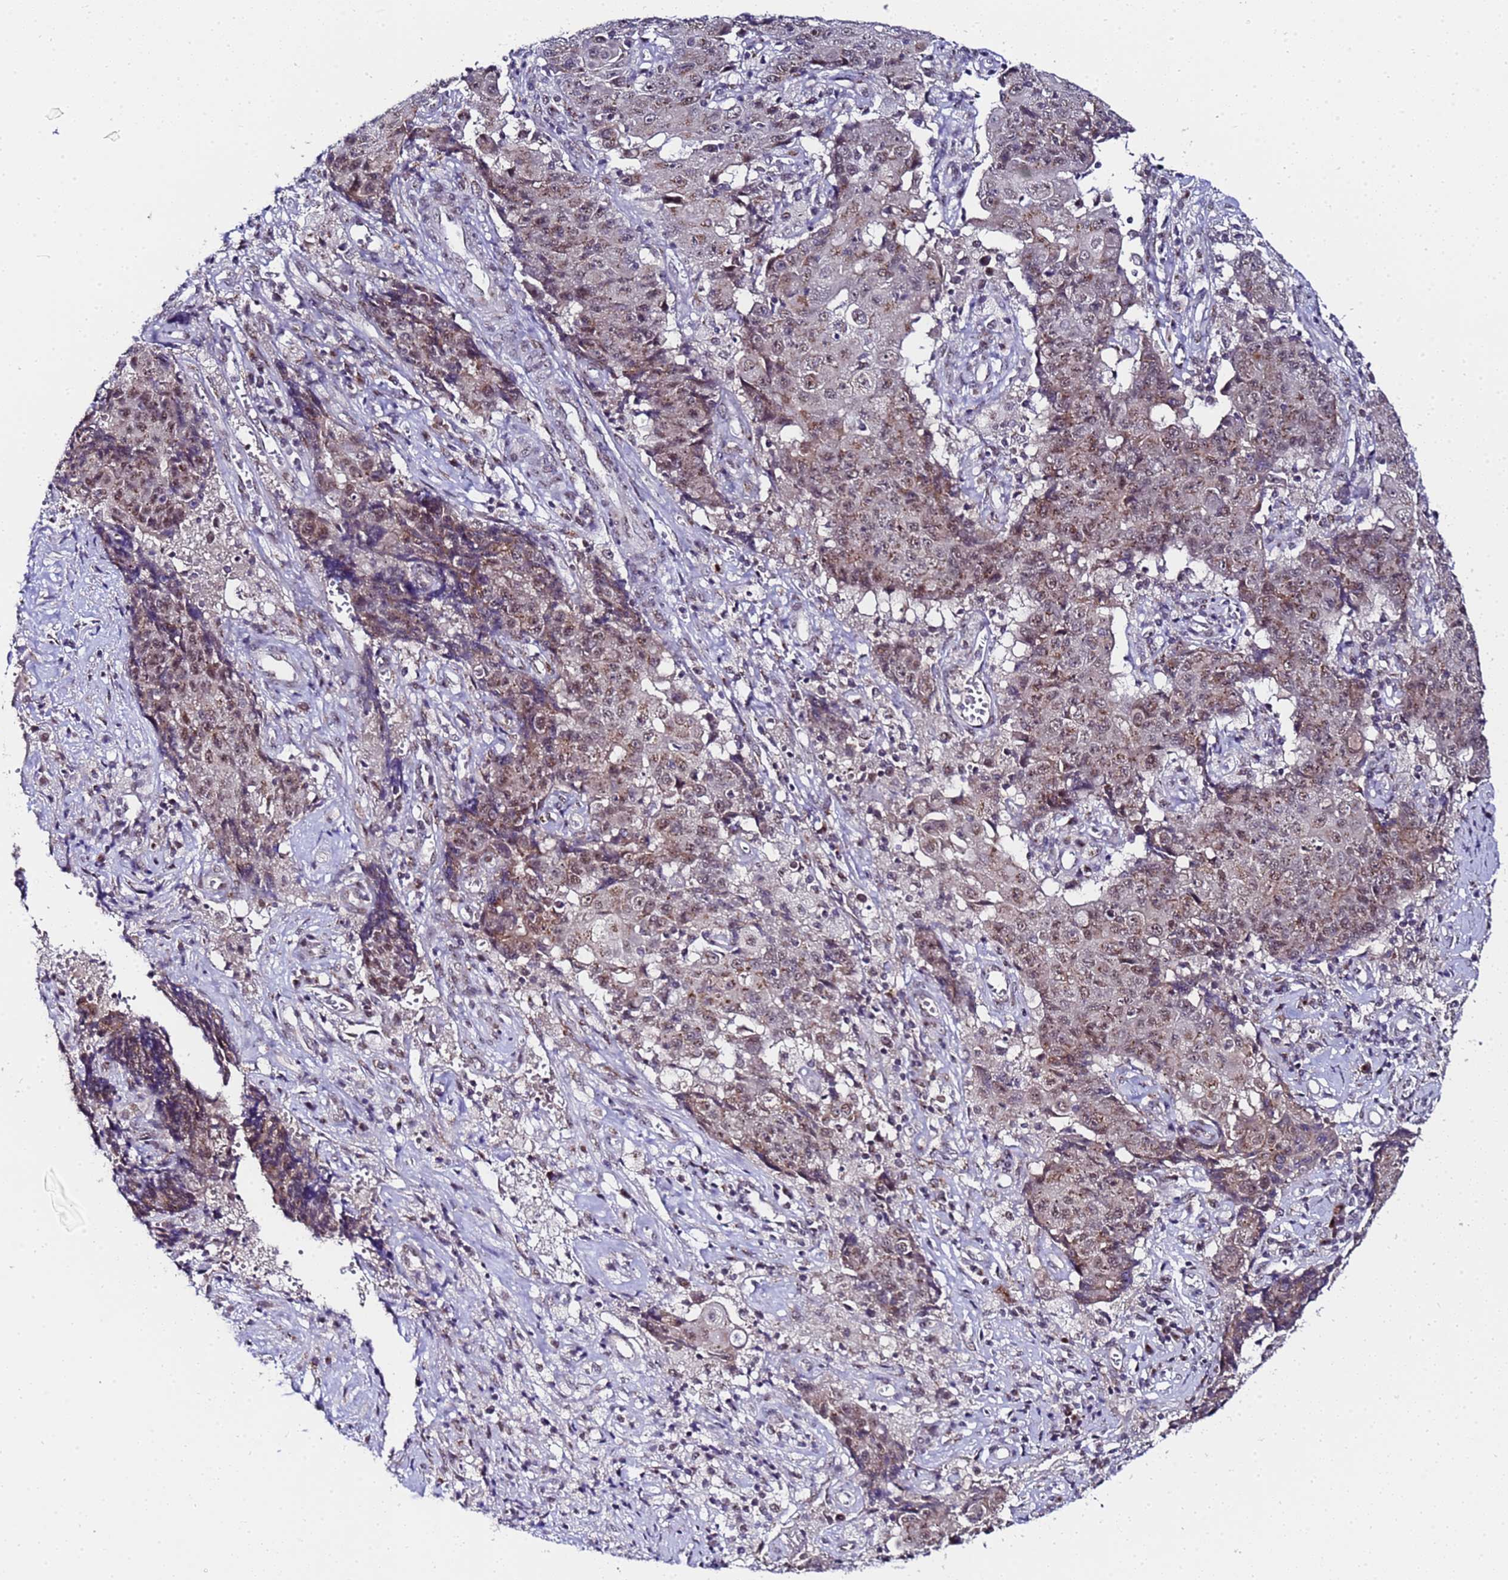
{"staining": {"intensity": "moderate", "quantity": "25%-75%", "location": "cytoplasmic/membranous,nuclear"}, "tissue": "ovarian cancer", "cell_type": "Tumor cells", "image_type": "cancer", "snomed": [{"axis": "morphology", "description": "Carcinoma, endometroid"}, {"axis": "topography", "description": "Ovary"}], "caption": "DAB immunohistochemical staining of human ovarian endometroid carcinoma reveals moderate cytoplasmic/membranous and nuclear protein expression in about 25%-75% of tumor cells. Ihc stains the protein of interest in brown and the nuclei are stained blue.", "gene": "C19orf47", "patient": {"sex": "female", "age": 42}}